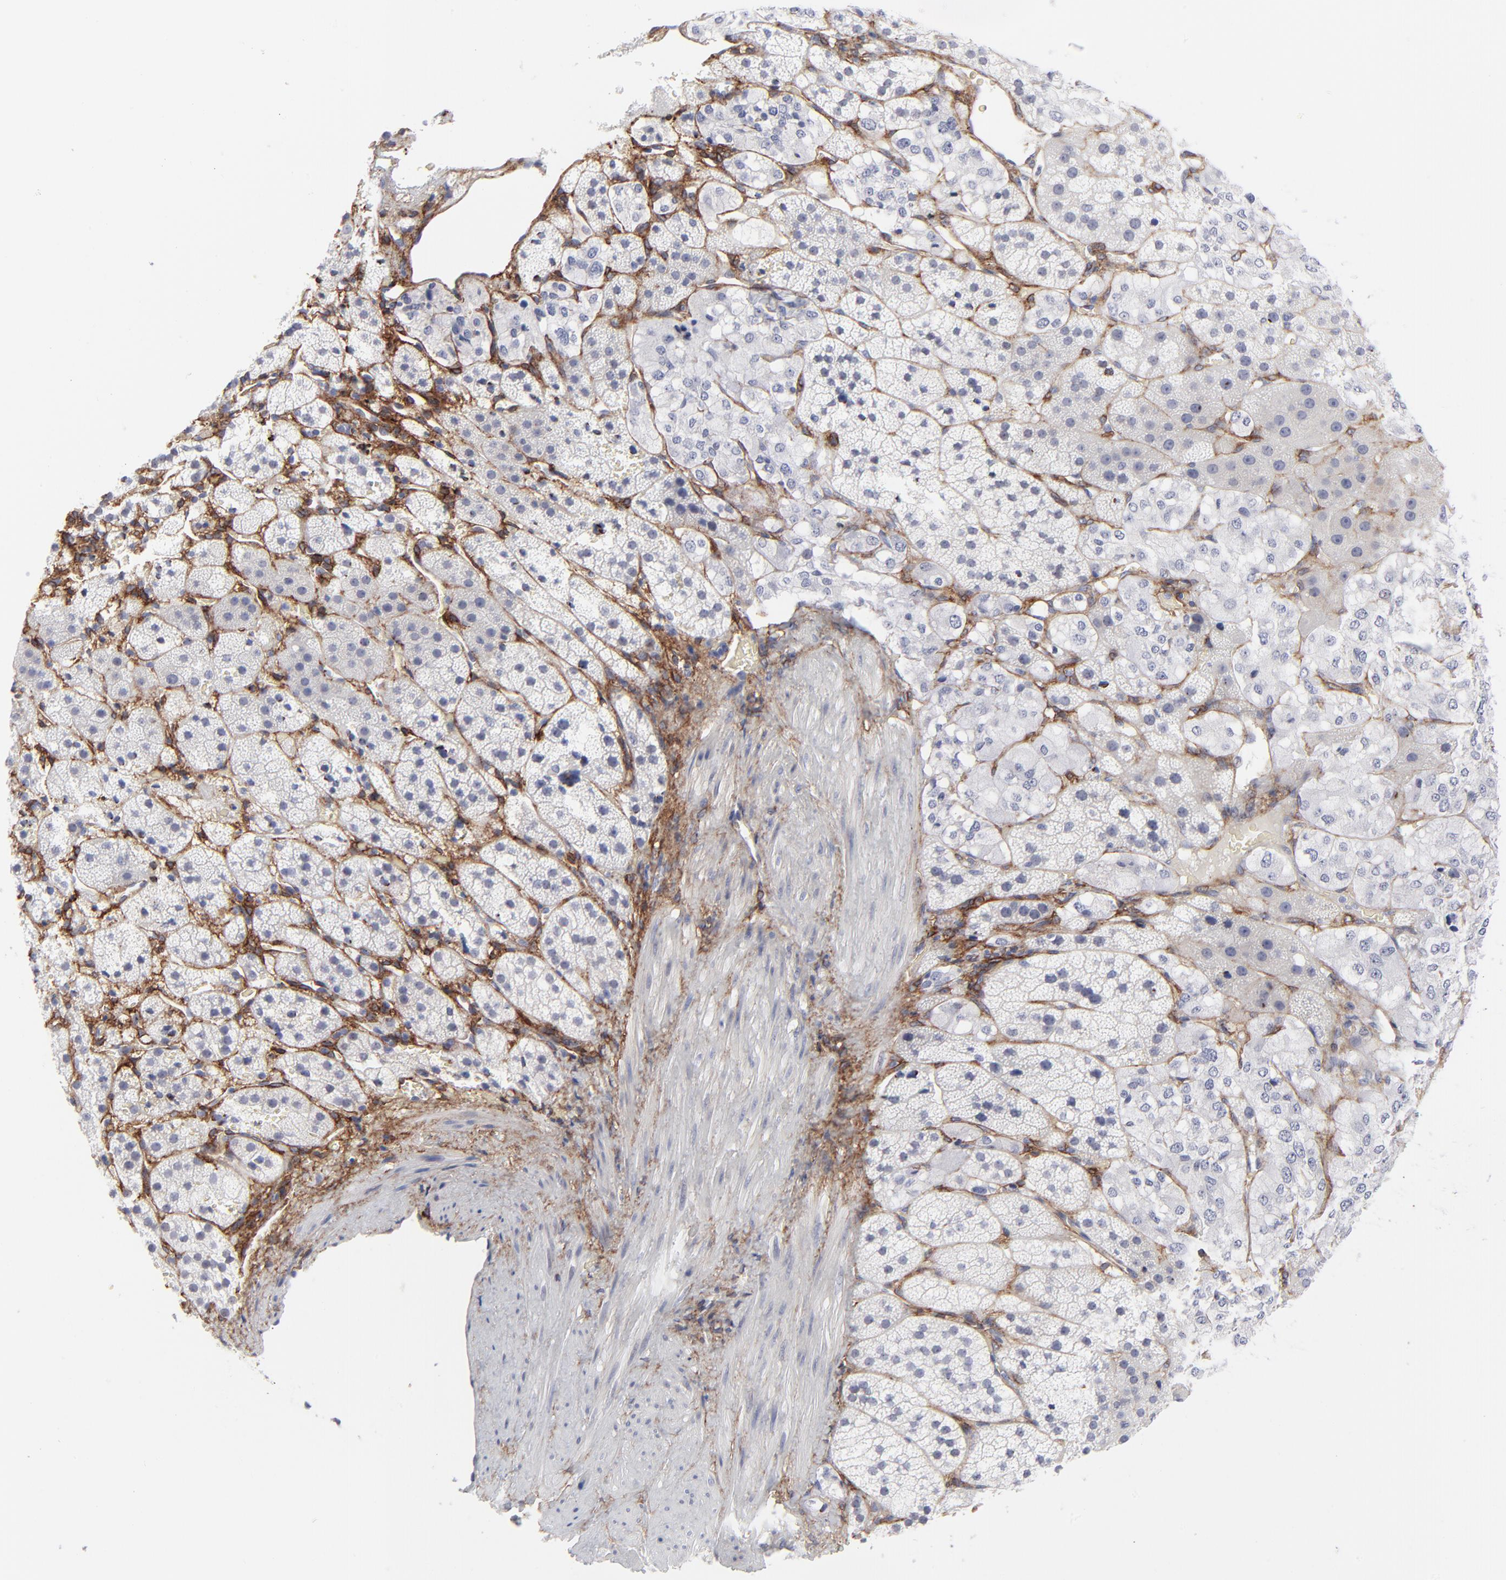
{"staining": {"intensity": "negative", "quantity": "none", "location": "none"}, "tissue": "adrenal gland", "cell_type": "Glandular cells", "image_type": "normal", "snomed": [{"axis": "morphology", "description": "Normal tissue, NOS"}, {"axis": "topography", "description": "Adrenal gland"}], "caption": "Human adrenal gland stained for a protein using immunohistochemistry displays no positivity in glandular cells.", "gene": "PDGFRB", "patient": {"sex": "female", "age": 44}}